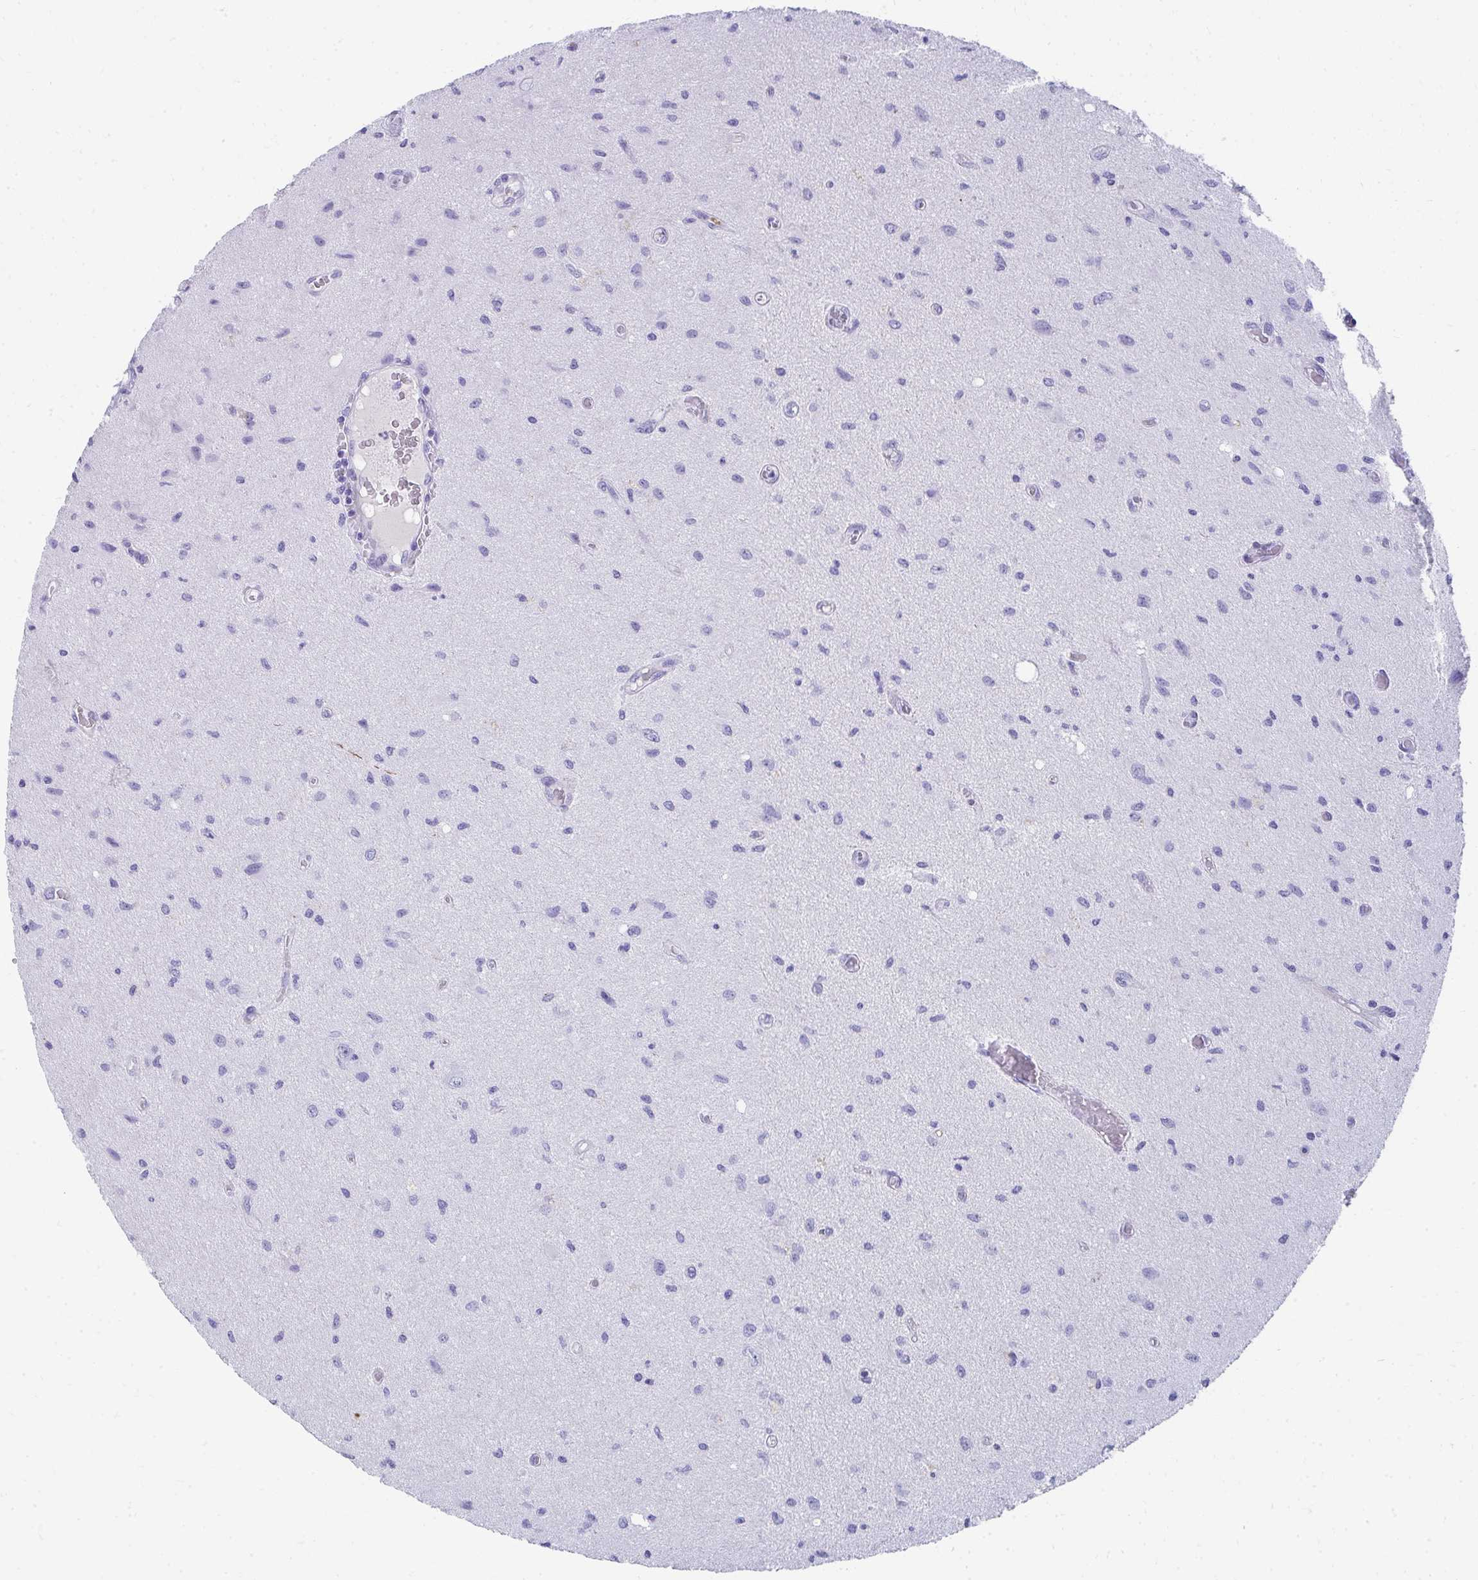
{"staining": {"intensity": "negative", "quantity": "none", "location": "none"}, "tissue": "glioma", "cell_type": "Tumor cells", "image_type": "cancer", "snomed": [{"axis": "morphology", "description": "Glioma, malignant, High grade"}, {"axis": "topography", "description": "Brain"}], "caption": "Histopathology image shows no protein positivity in tumor cells of high-grade glioma (malignant) tissue.", "gene": "SEC14L3", "patient": {"sex": "male", "age": 67}}